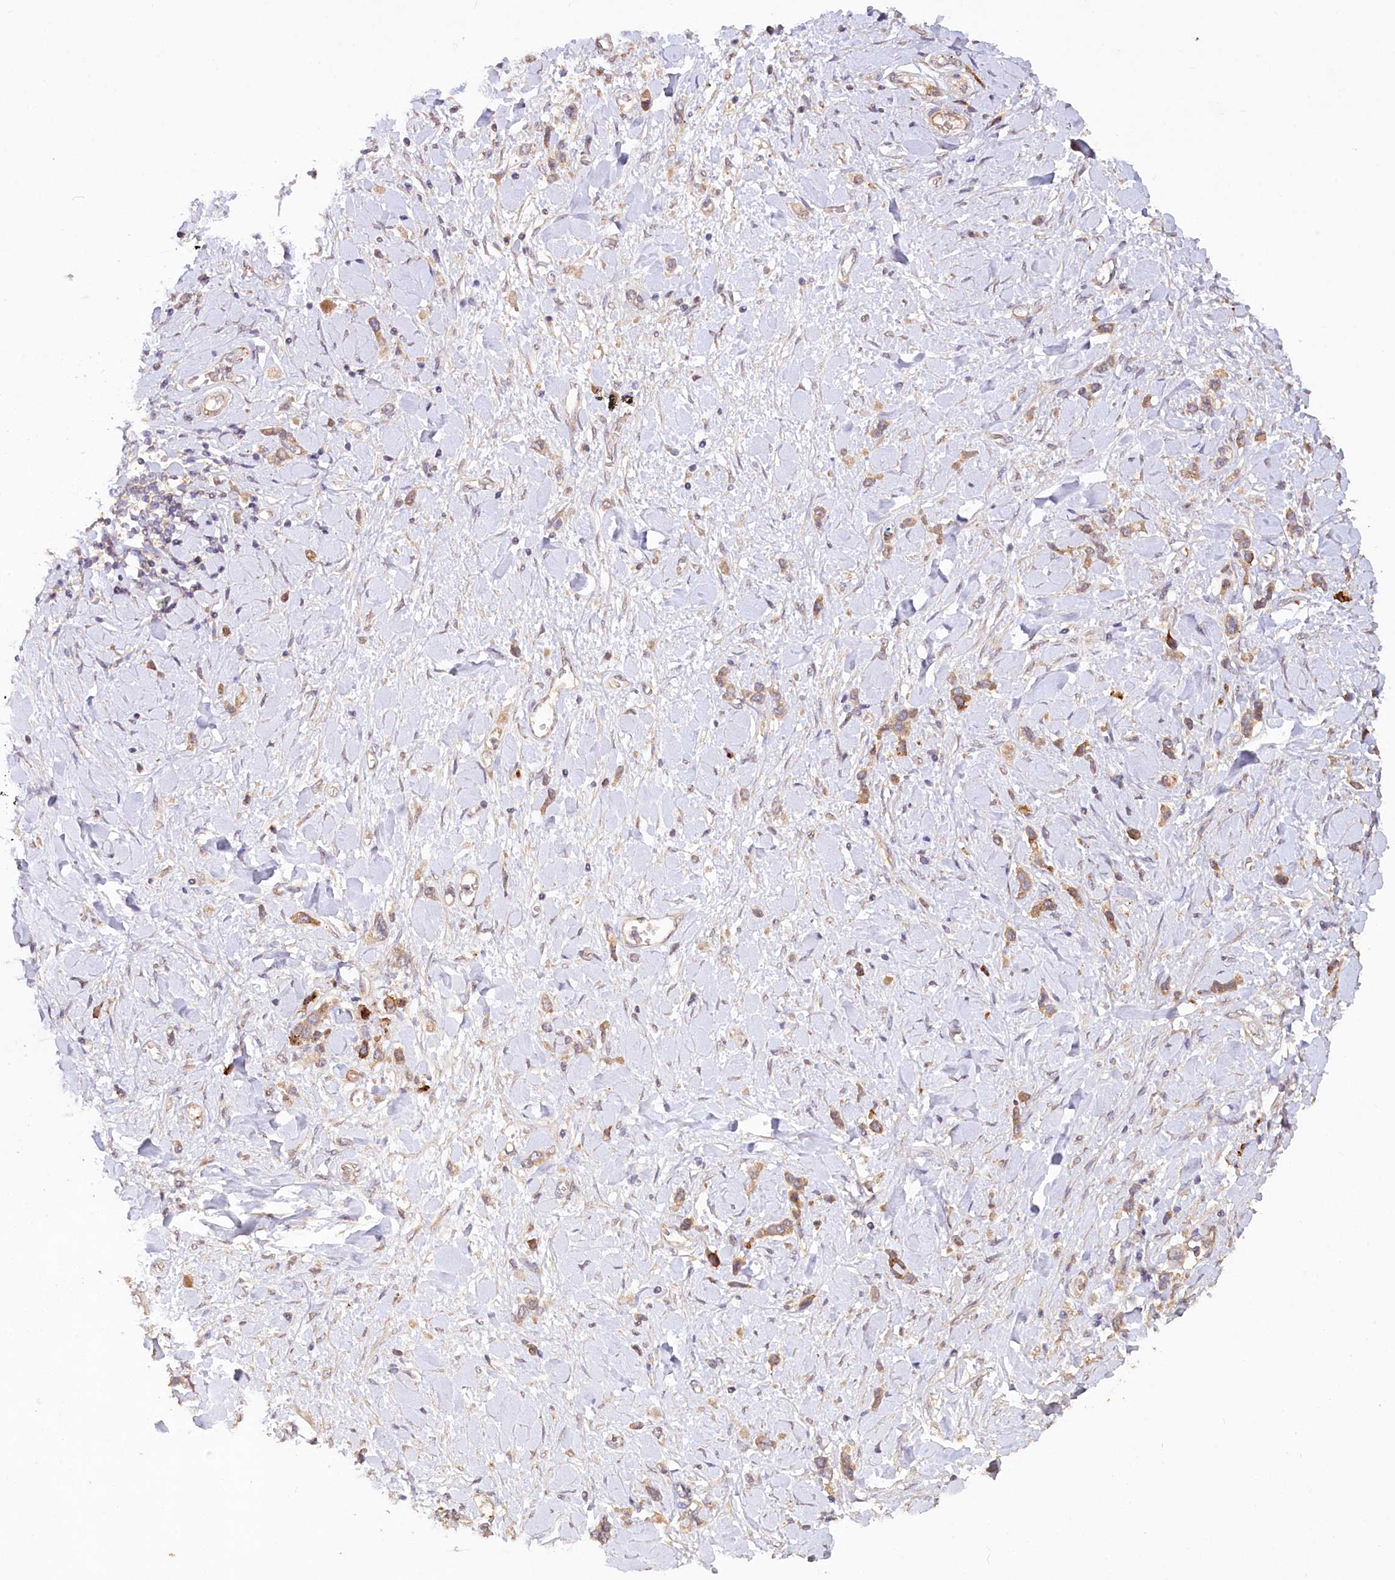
{"staining": {"intensity": "moderate", "quantity": ">75%", "location": "cytoplasmic/membranous"}, "tissue": "stomach cancer", "cell_type": "Tumor cells", "image_type": "cancer", "snomed": [{"axis": "morphology", "description": "Normal tissue, NOS"}, {"axis": "morphology", "description": "Adenocarcinoma, NOS"}, {"axis": "topography", "description": "Stomach, upper"}, {"axis": "topography", "description": "Stomach"}], "caption": "A high-resolution image shows immunohistochemistry (IHC) staining of adenocarcinoma (stomach), which demonstrates moderate cytoplasmic/membranous expression in about >75% of tumor cells.", "gene": "IRAK1BP1", "patient": {"sex": "female", "age": 65}}